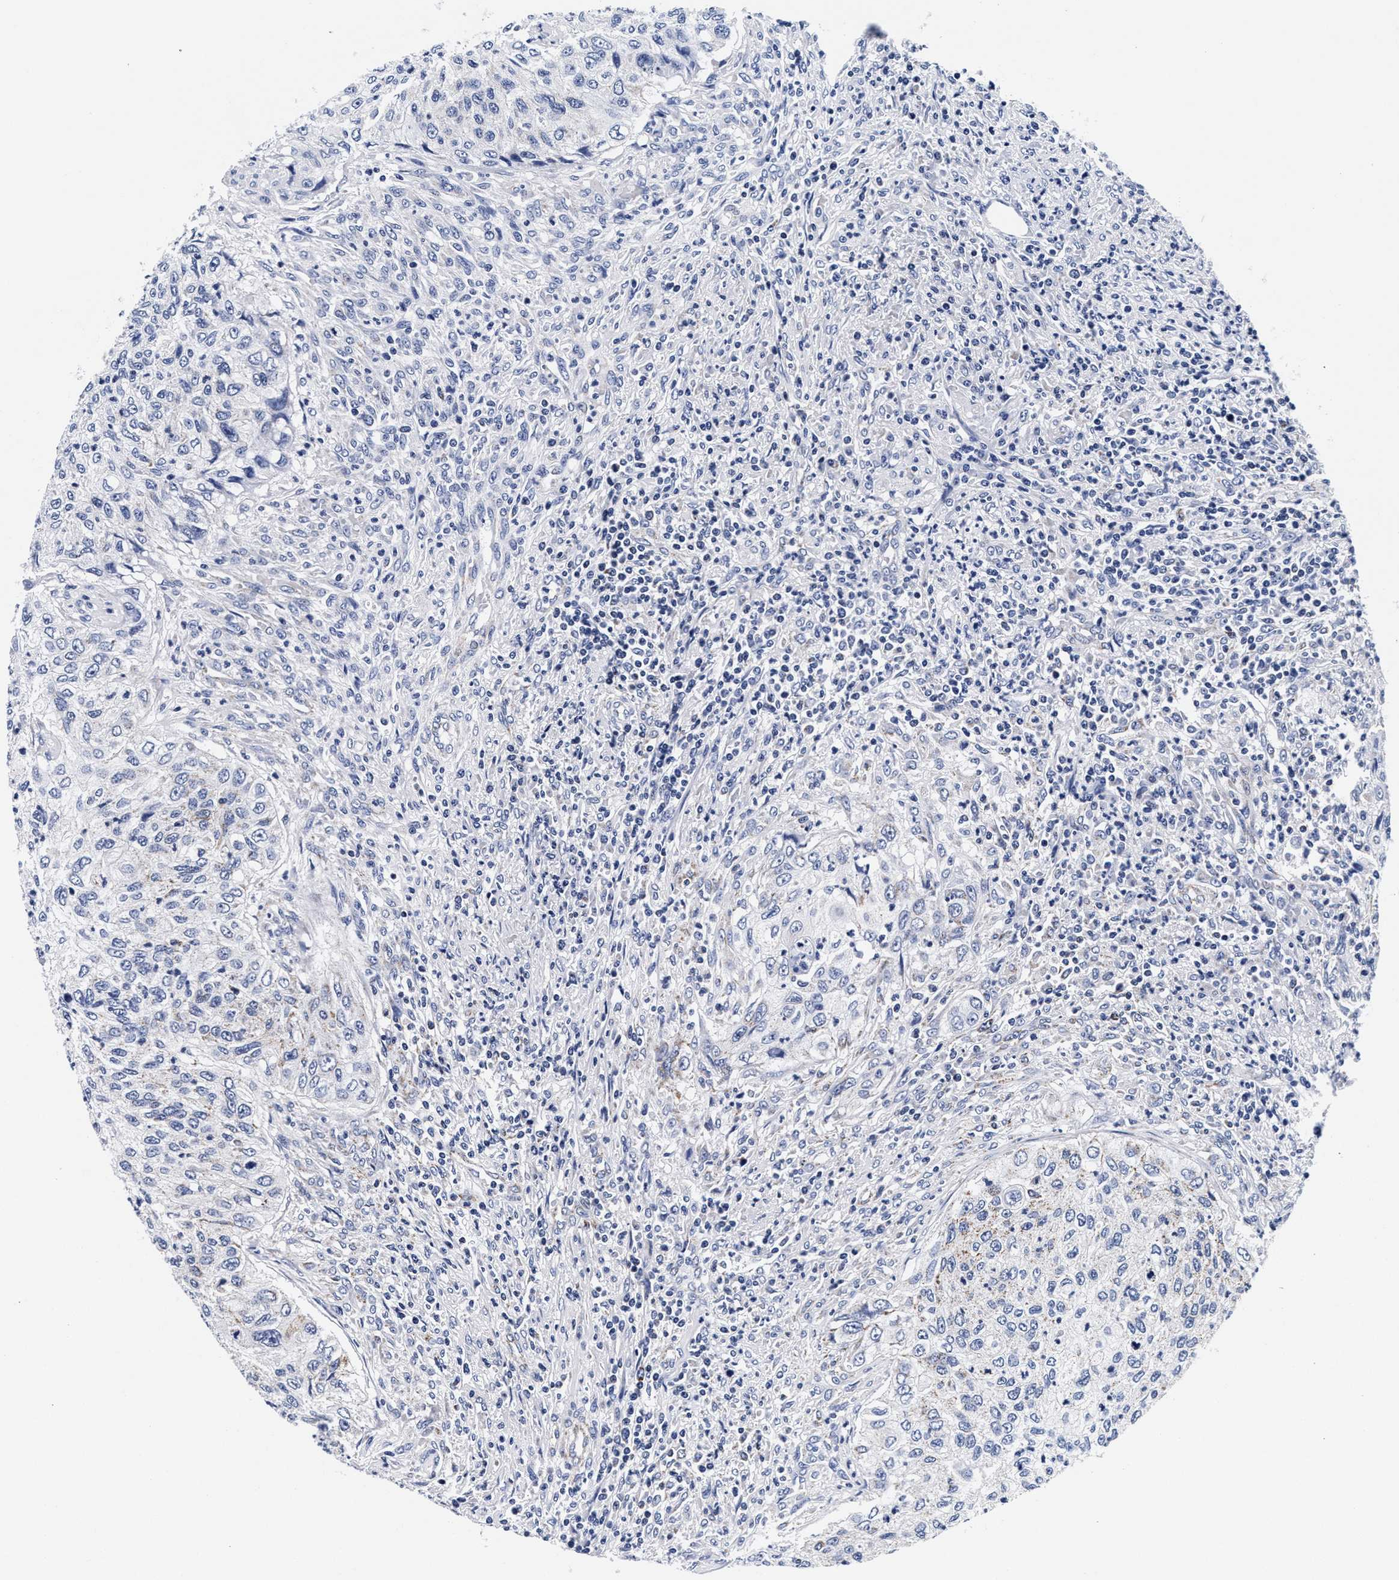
{"staining": {"intensity": "negative", "quantity": "none", "location": "none"}, "tissue": "urothelial cancer", "cell_type": "Tumor cells", "image_type": "cancer", "snomed": [{"axis": "morphology", "description": "Urothelial carcinoma, High grade"}, {"axis": "topography", "description": "Urinary bladder"}], "caption": "Histopathology image shows no protein positivity in tumor cells of urothelial carcinoma (high-grade) tissue. Nuclei are stained in blue.", "gene": "RAB3B", "patient": {"sex": "female", "age": 60}}